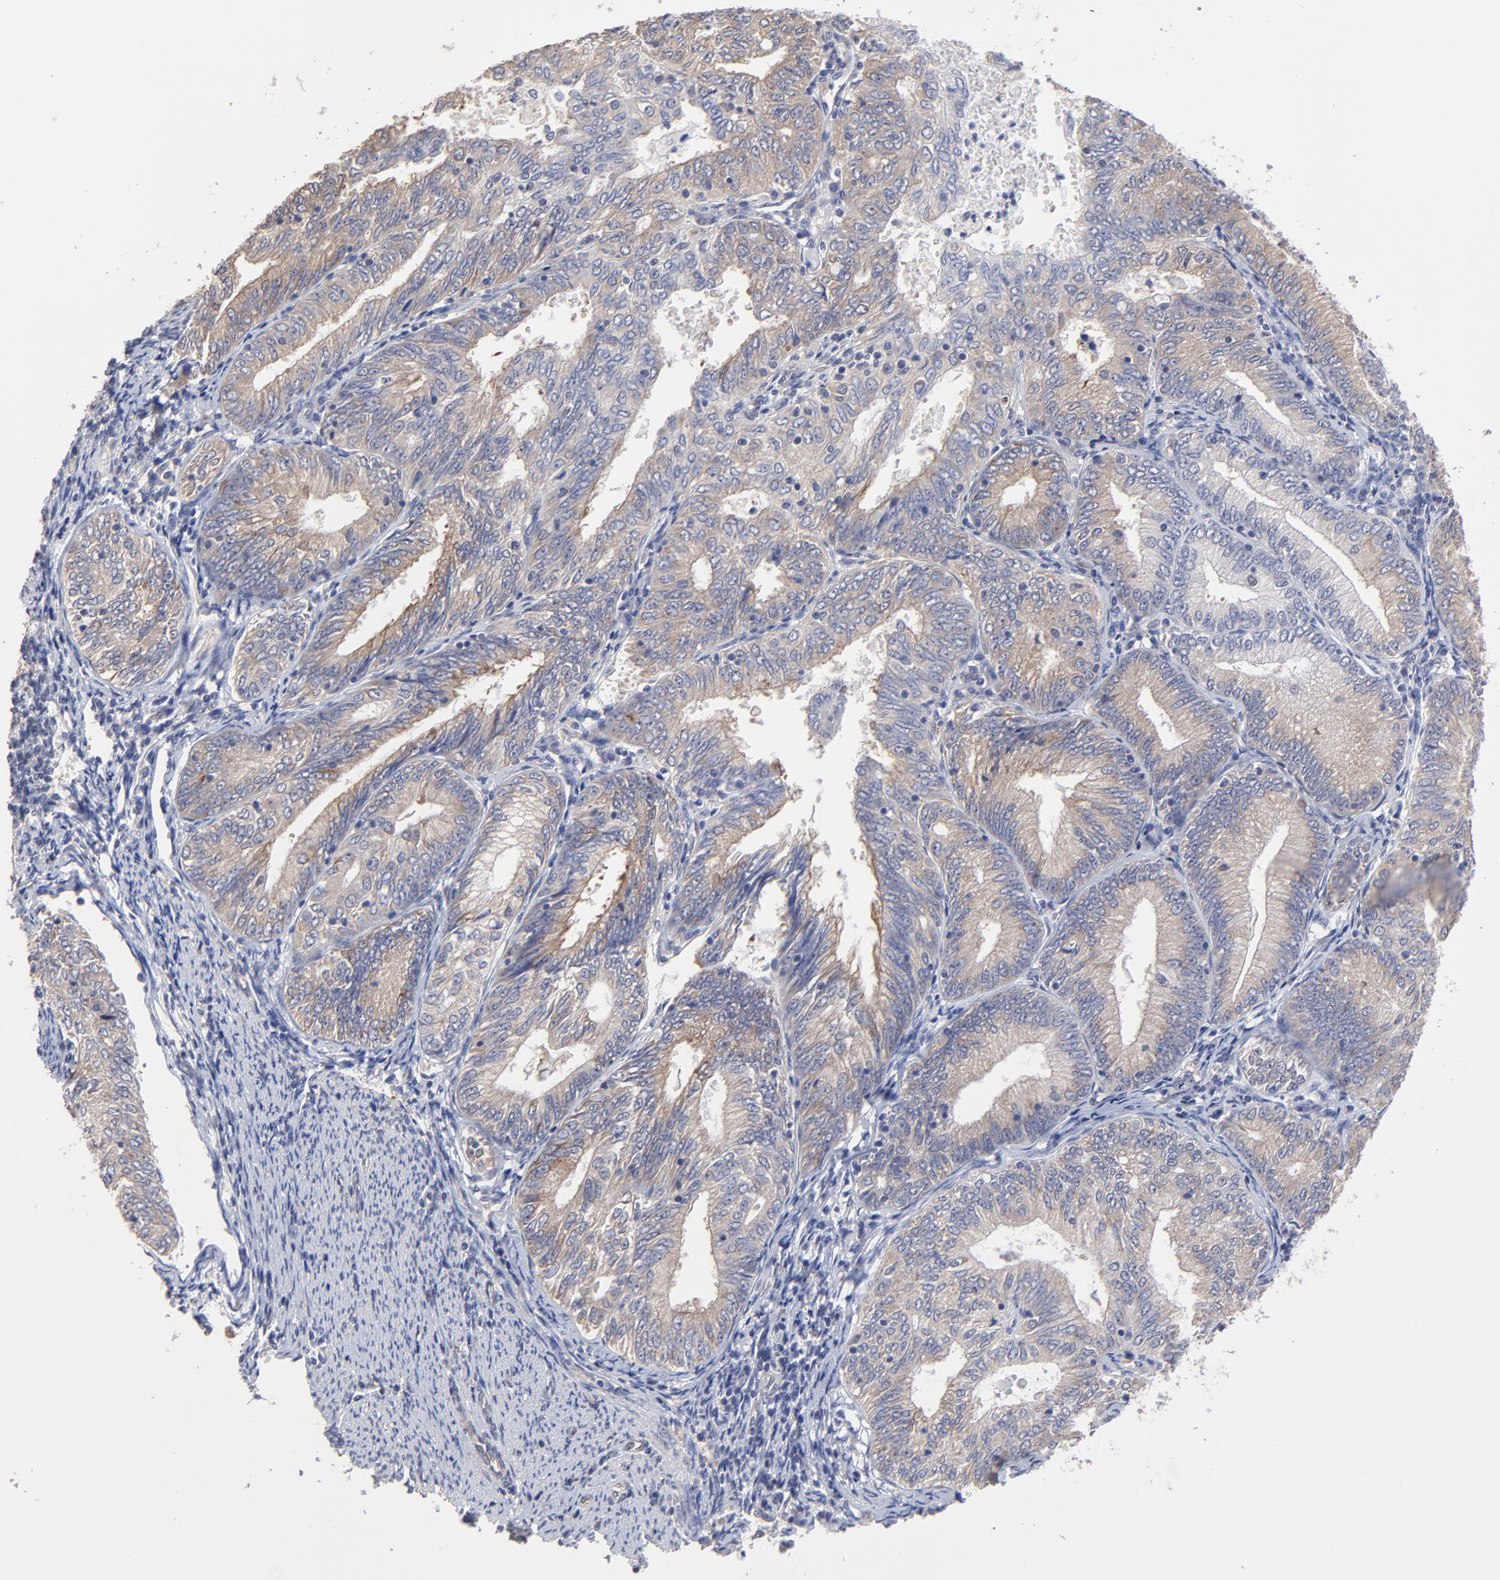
{"staining": {"intensity": "moderate", "quantity": "25%-75%", "location": "cytoplasmic/membranous"}, "tissue": "endometrial cancer", "cell_type": "Tumor cells", "image_type": "cancer", "snomed": [{"axis": "morphology", "description": "Adenocarcinoma, NOS"}, {"axis": "topography", "description": "Endometrium"}], "caption": "Moderate cytoplasmic/membranous protein expression is present in approximately 25%-75% of tumor cells in adenocarcinoma (endometrial).", "gene": "CCT2", "patient": {"sex": "female", "age": 69}}